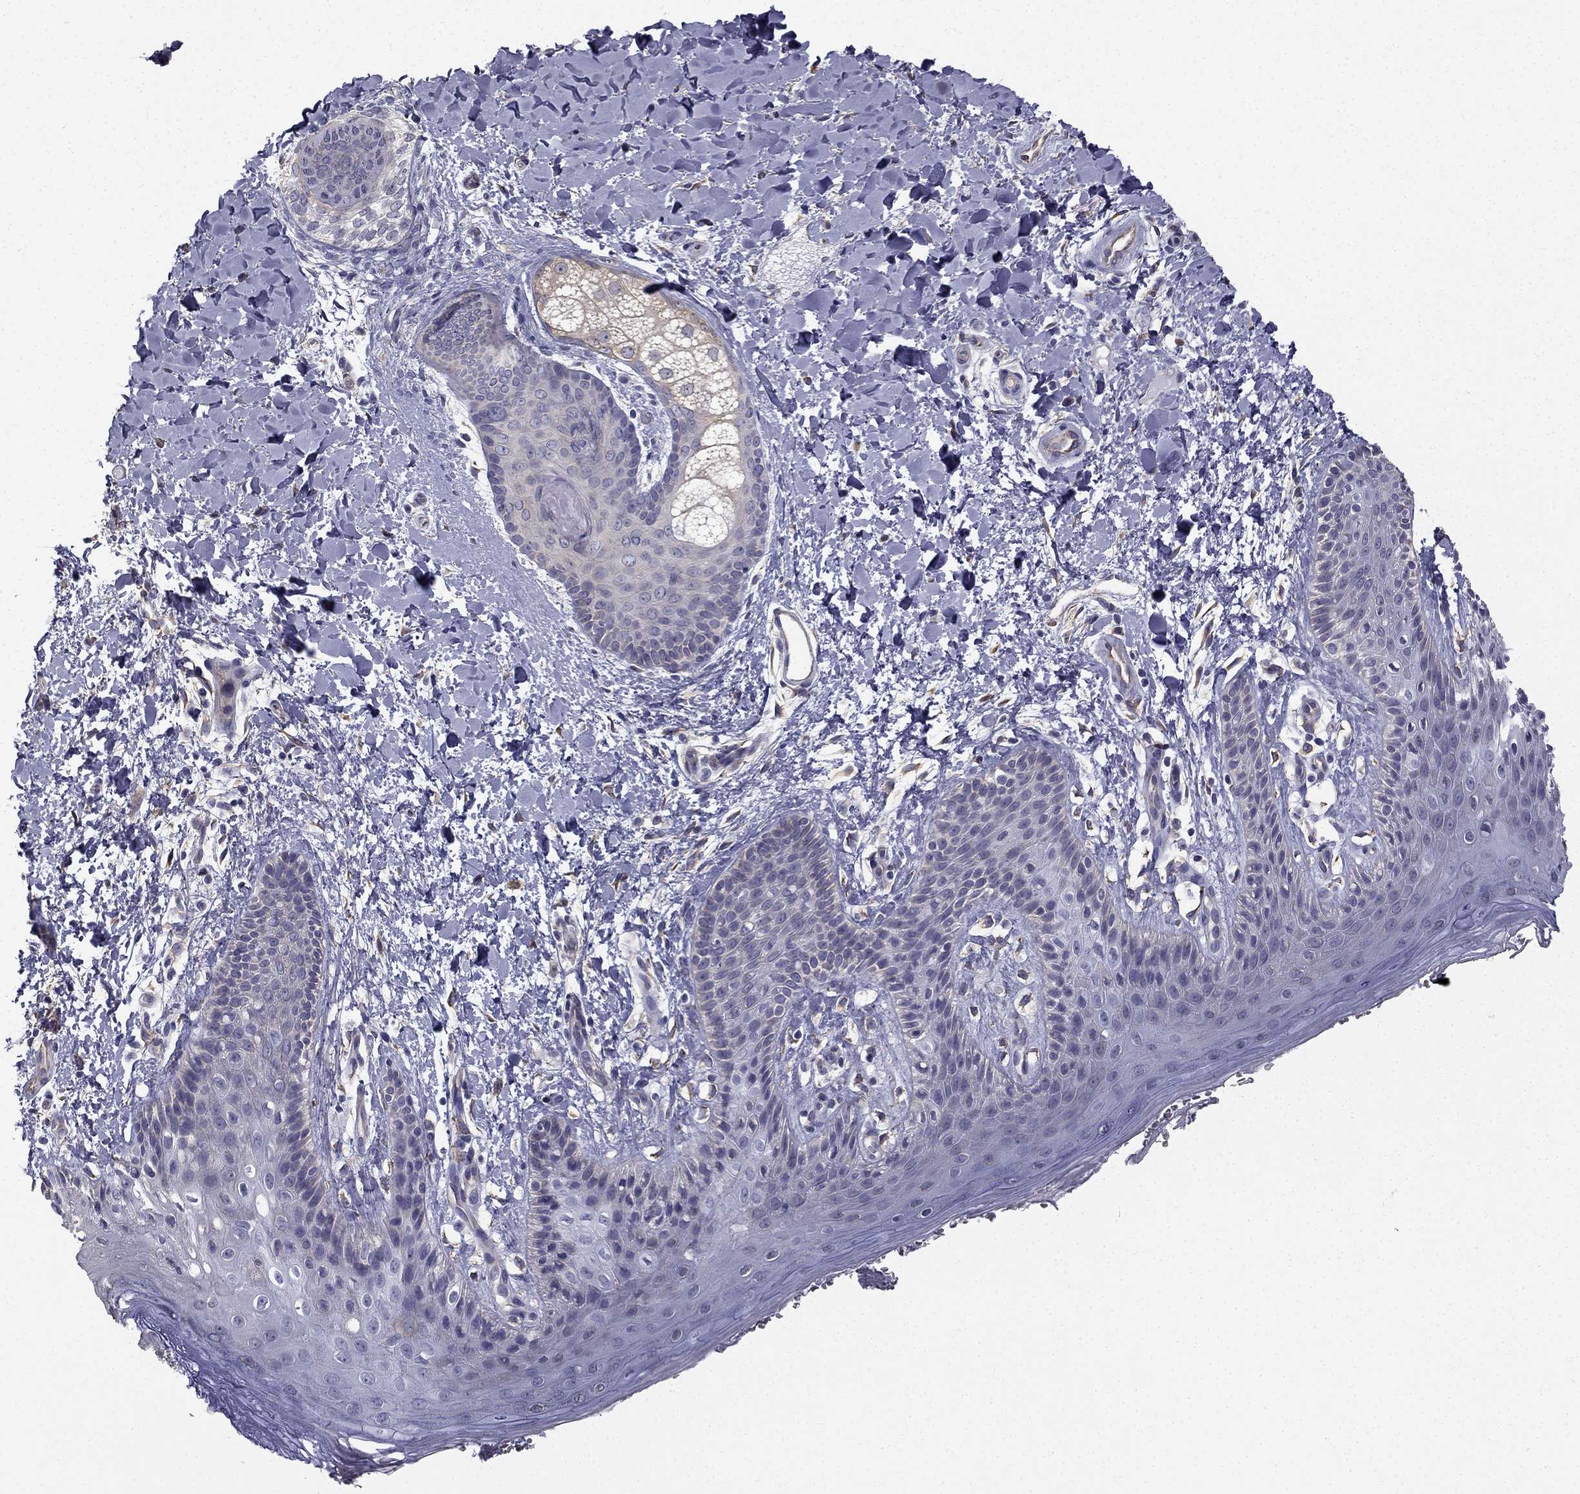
{"staining": {"intensity": "negative", "quantity": "none", "location": "none"}, "tissue": "skin", "cell_type": "Epidermal cells", "image_type": "normal", "snomed": [{"axis": "morphology", "description": "Normal tissue, NOS"}, {"axis": "topography", "description": "Anal"}], "caption": "Photomicrograph shows no significant protein positivity in epidermal cells of unremarkable skin. The staining is performed using DAB (3,3'-diaminobenzidine) brown chromogen with nuclei counter-stained in using hematoxylin.", "gene": "CCDC40", "patient": {"sex": "male", "age": 36}}